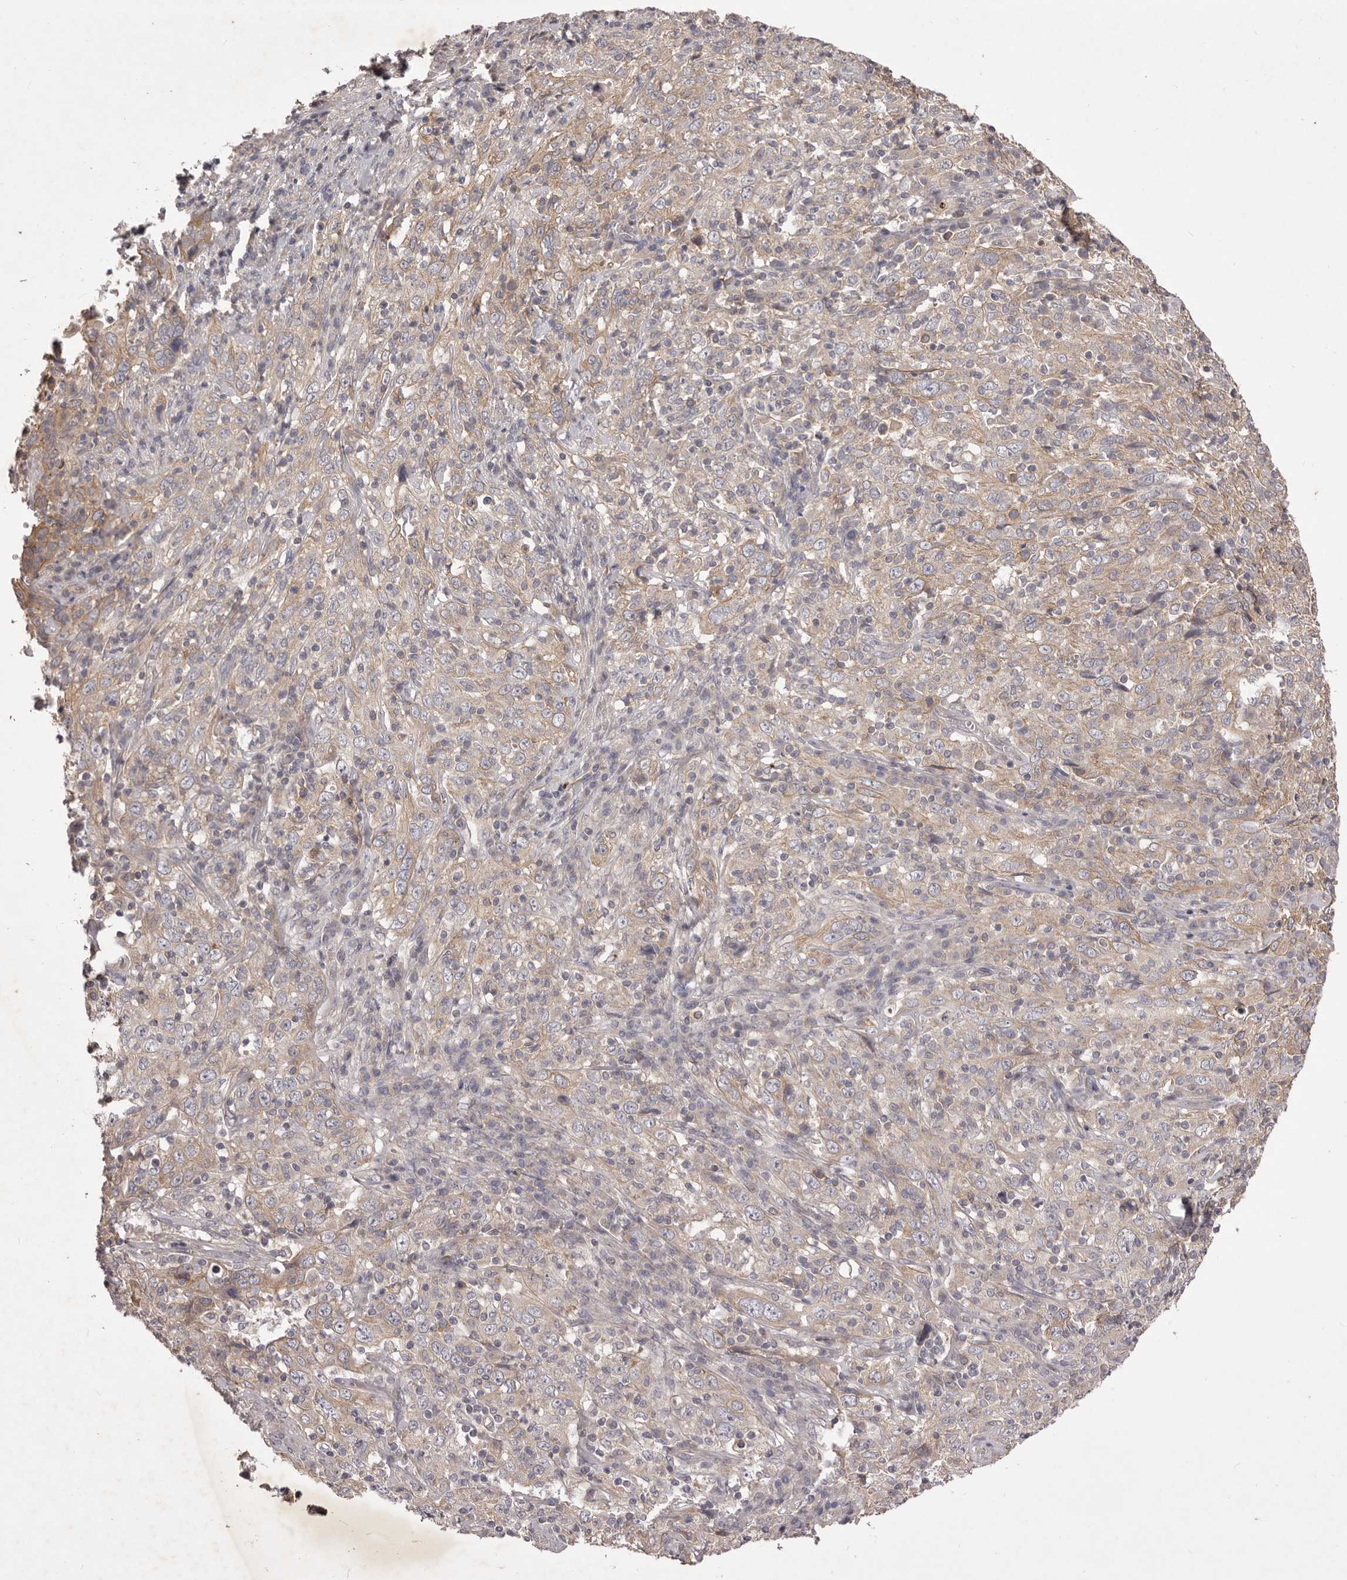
{"staining": {"intensity": "weak", "quantity": "<25%", "location": "cytoplasmic/membranous"}, "tissue": "cervical cancer", "cell_type": "Tumor cells", "image_type": "cancer", "snomed": [{"axis": "morphology", "description": "Squamous cell carcinoma, NOS"}, {"axis": "topography", "description": "Cervix"}], "caption": "A micrograph of cervical squamous cell carcinoma stained for a protein shows no brown staining in tumor cells.", "gene": "PNRC1", "patient": {"sex": "female", "age": 46}}